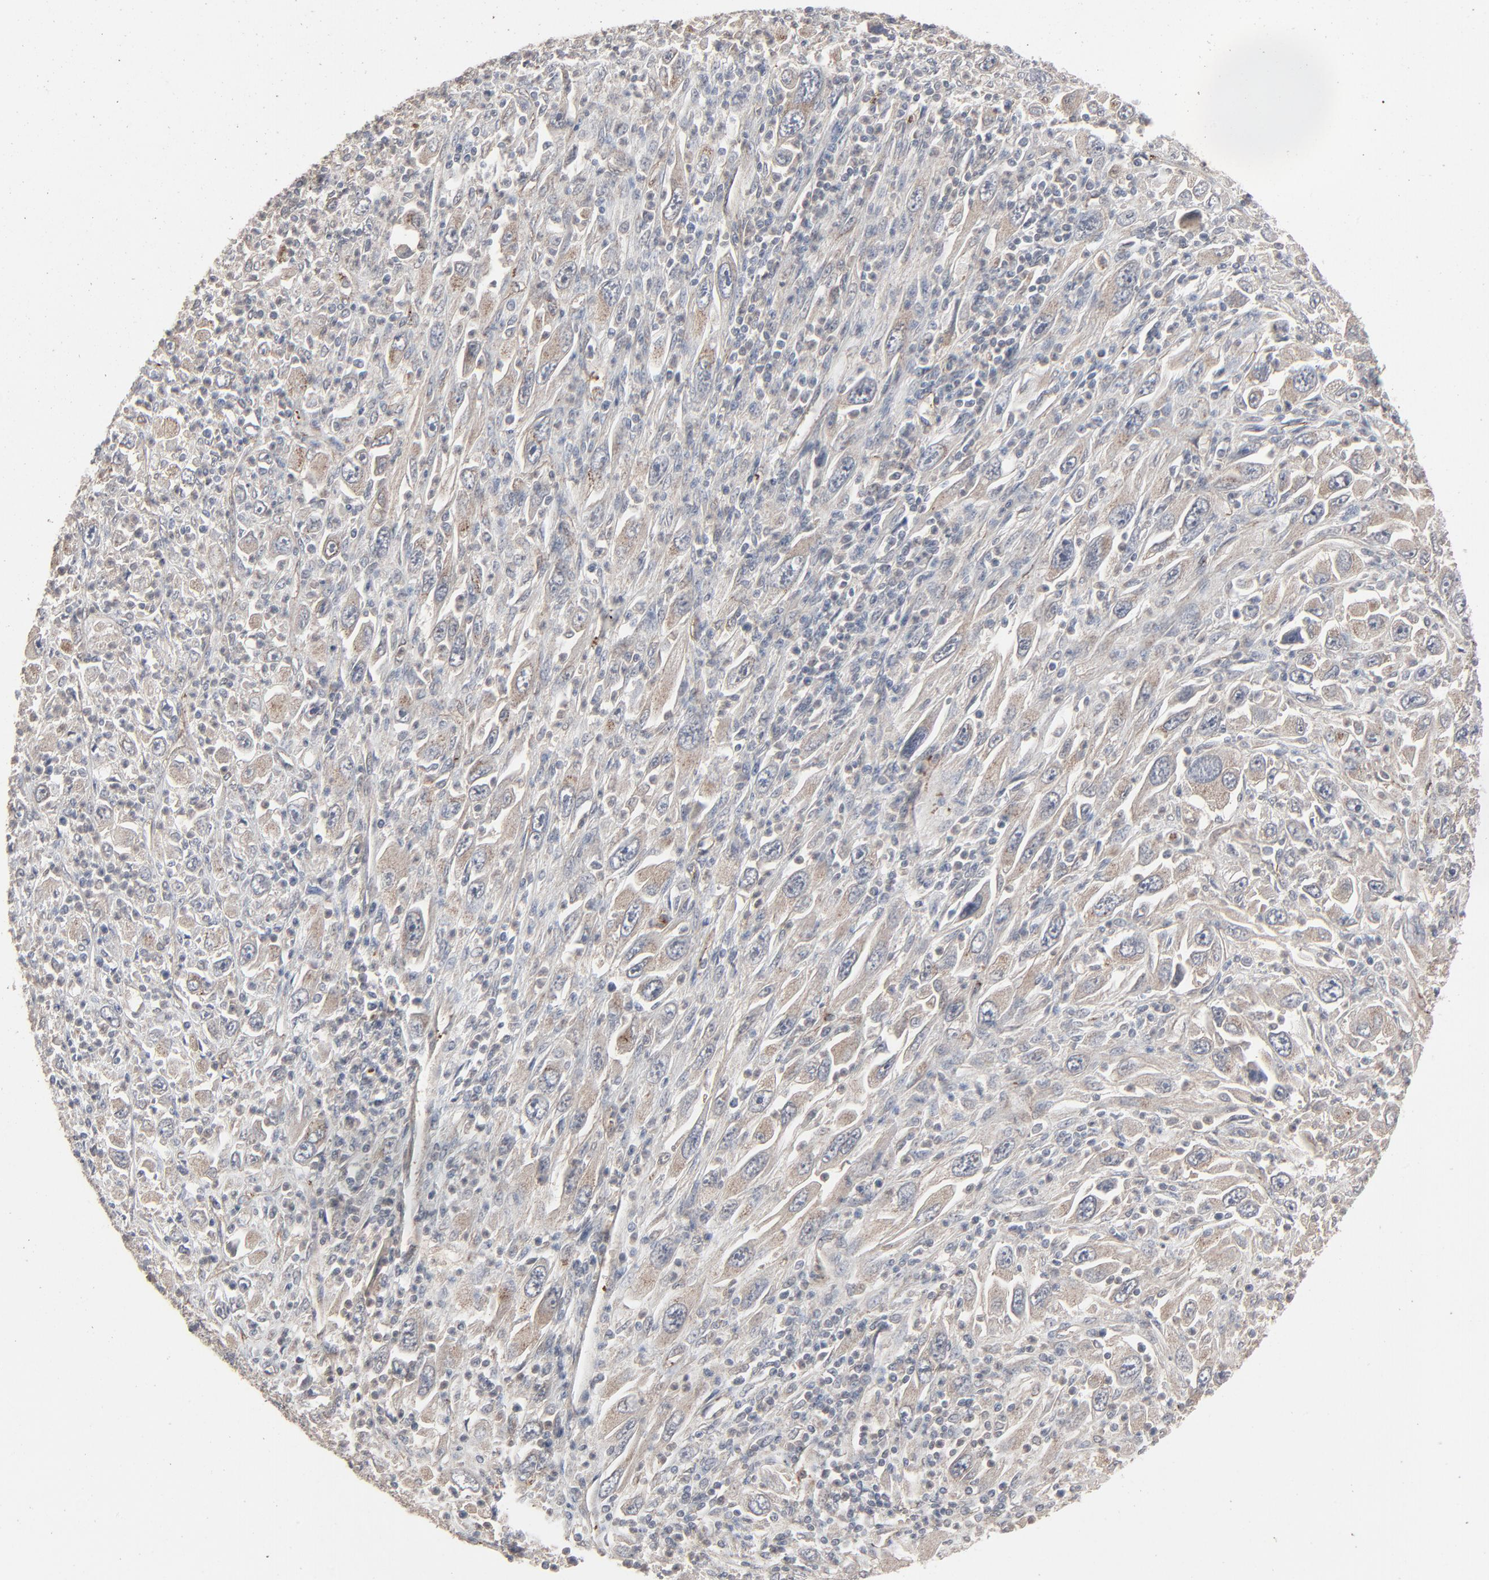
{"staining": {"intensity": "weak", "quantity": "<25%", "location": "cytoplasmic/membranous"}, "tissue": "melanoma", "cell_type": "Tumor cells", "image_type": "cancer", "snomed": [{"axis": "morphology", "description": "Malignant melanoma, Metastatic site"}, {"axis": "topography", "description": "Skin"}], "caption": "Immunohistochemical staining of human malignant melanoma (metastatic site) reveals no significant expression in tumor cells.", "gene": "JAM3", "patient": {"sex": "female", "age": 56}}